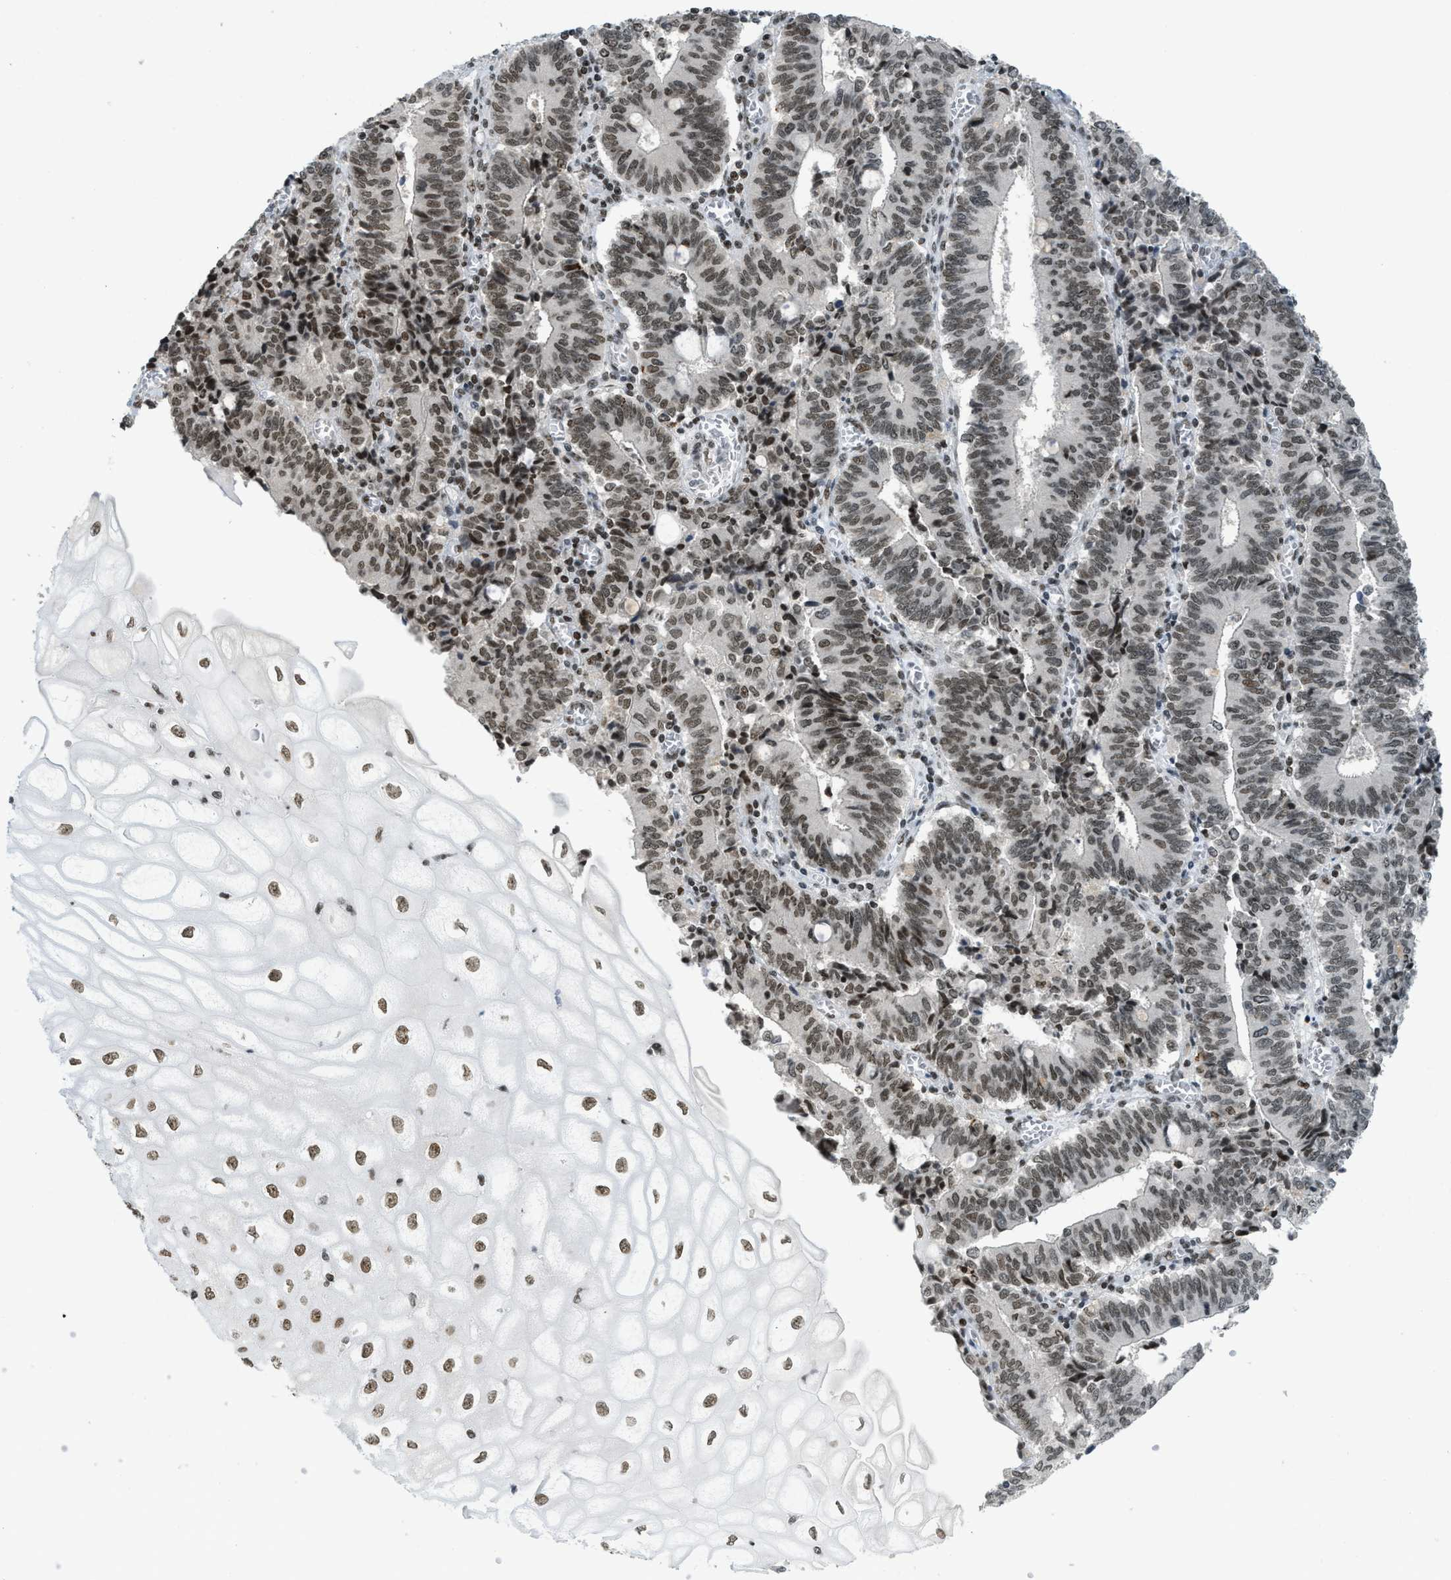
{"staining": {"intensity": "moderate", "quantity": ">75%", "location": "nuclear"}, "tissue": "cervical cancer", "cell_type": "Tumor cells", "image_type": "cancer", "snomed": [{"axis": "morphology", "description": "Adenocarcinoma, NOS"}, {"axis": "topography", "description": "Cervix"}], "caption": "High-magnification brightfield microscopy of cervical adenocarcinoma stained with DAB (brown) and counterstained with hematoxylin (blue). tumor cells exhibit moderate nuclear expression is seen in about>75% of cells.", "gene": "URB1", "patient": {"sex": "female", "age": 44}}